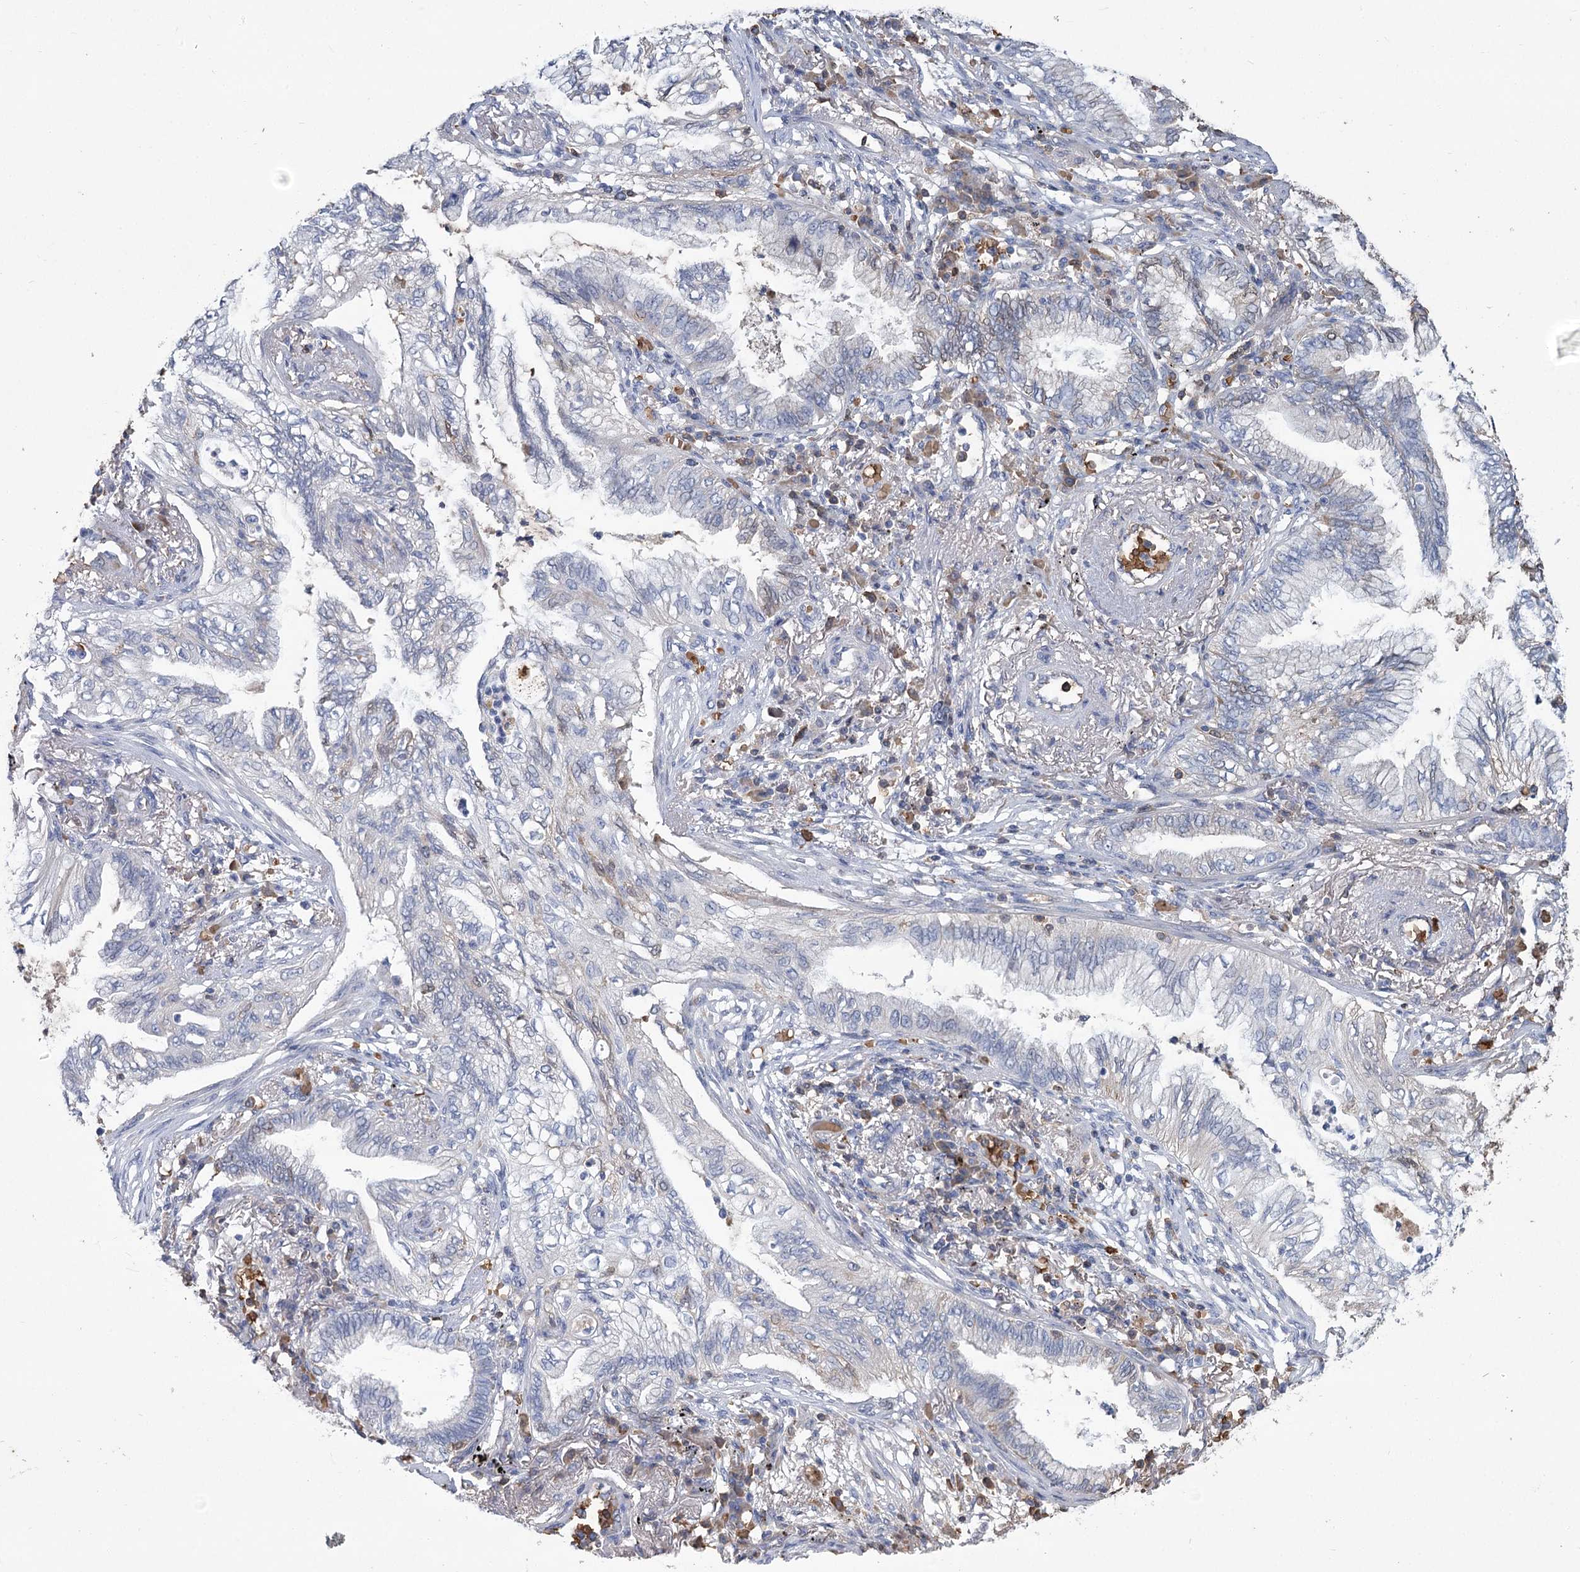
{"staining": {"intensity": "negative", "quantity": "none", "location": "none"}, "tissue": "lung cancer", "cell_type": "Tumor cells", "image_type": "cancer", "snomed": [{"axis": "morphology", "description": "Normal tissue, NOS"}, {"axis": "morphology", "description": "Adenocarcinoma, NOS"}, {"axis": "topography", "description": "Bronchus"}, {"axis": "topography", "description": "Lung"}], "caption": "Tumor cells are negative for protein expression in human adenocarcinoma (lung).", "gene": "HBA1", "patient": {"sex": "female", "age": 70}}